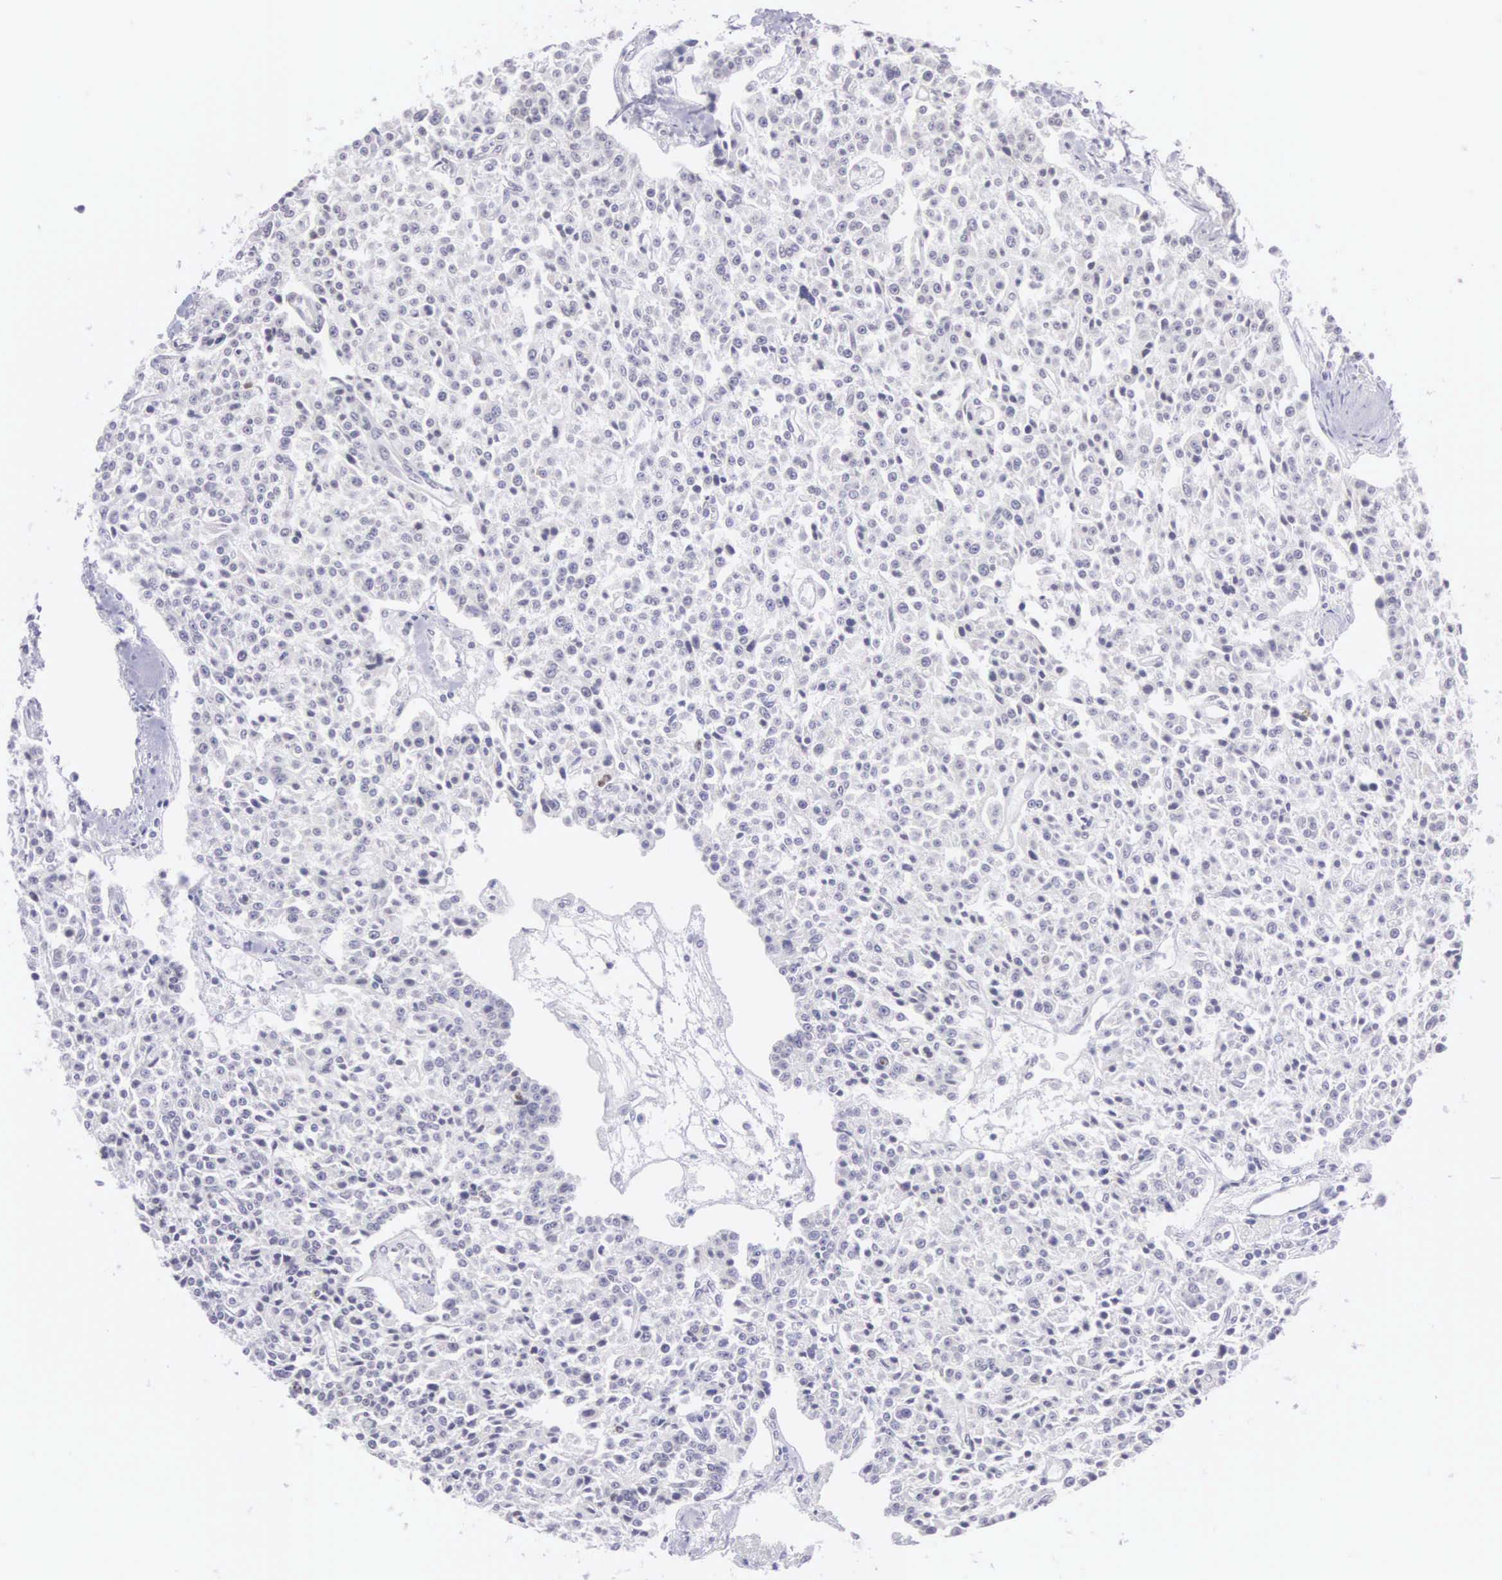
{"staining": {"intensity": "negative", "quantity": "none", "location": "none"}, "tissue": "carcinoid", "cell_type": "Tumor cells", "image_type": "cancer", "snomed": [{"axis": "morphology", "description": "Carcinoid, malignant, NOS"}, {"axis": "topography", "description": "Stomach"}], "caption": "Tumor cells show no significant protein expression in carcinoid.", "gene": "SOX11", "patient": {"sex": "female", "age": 76}}